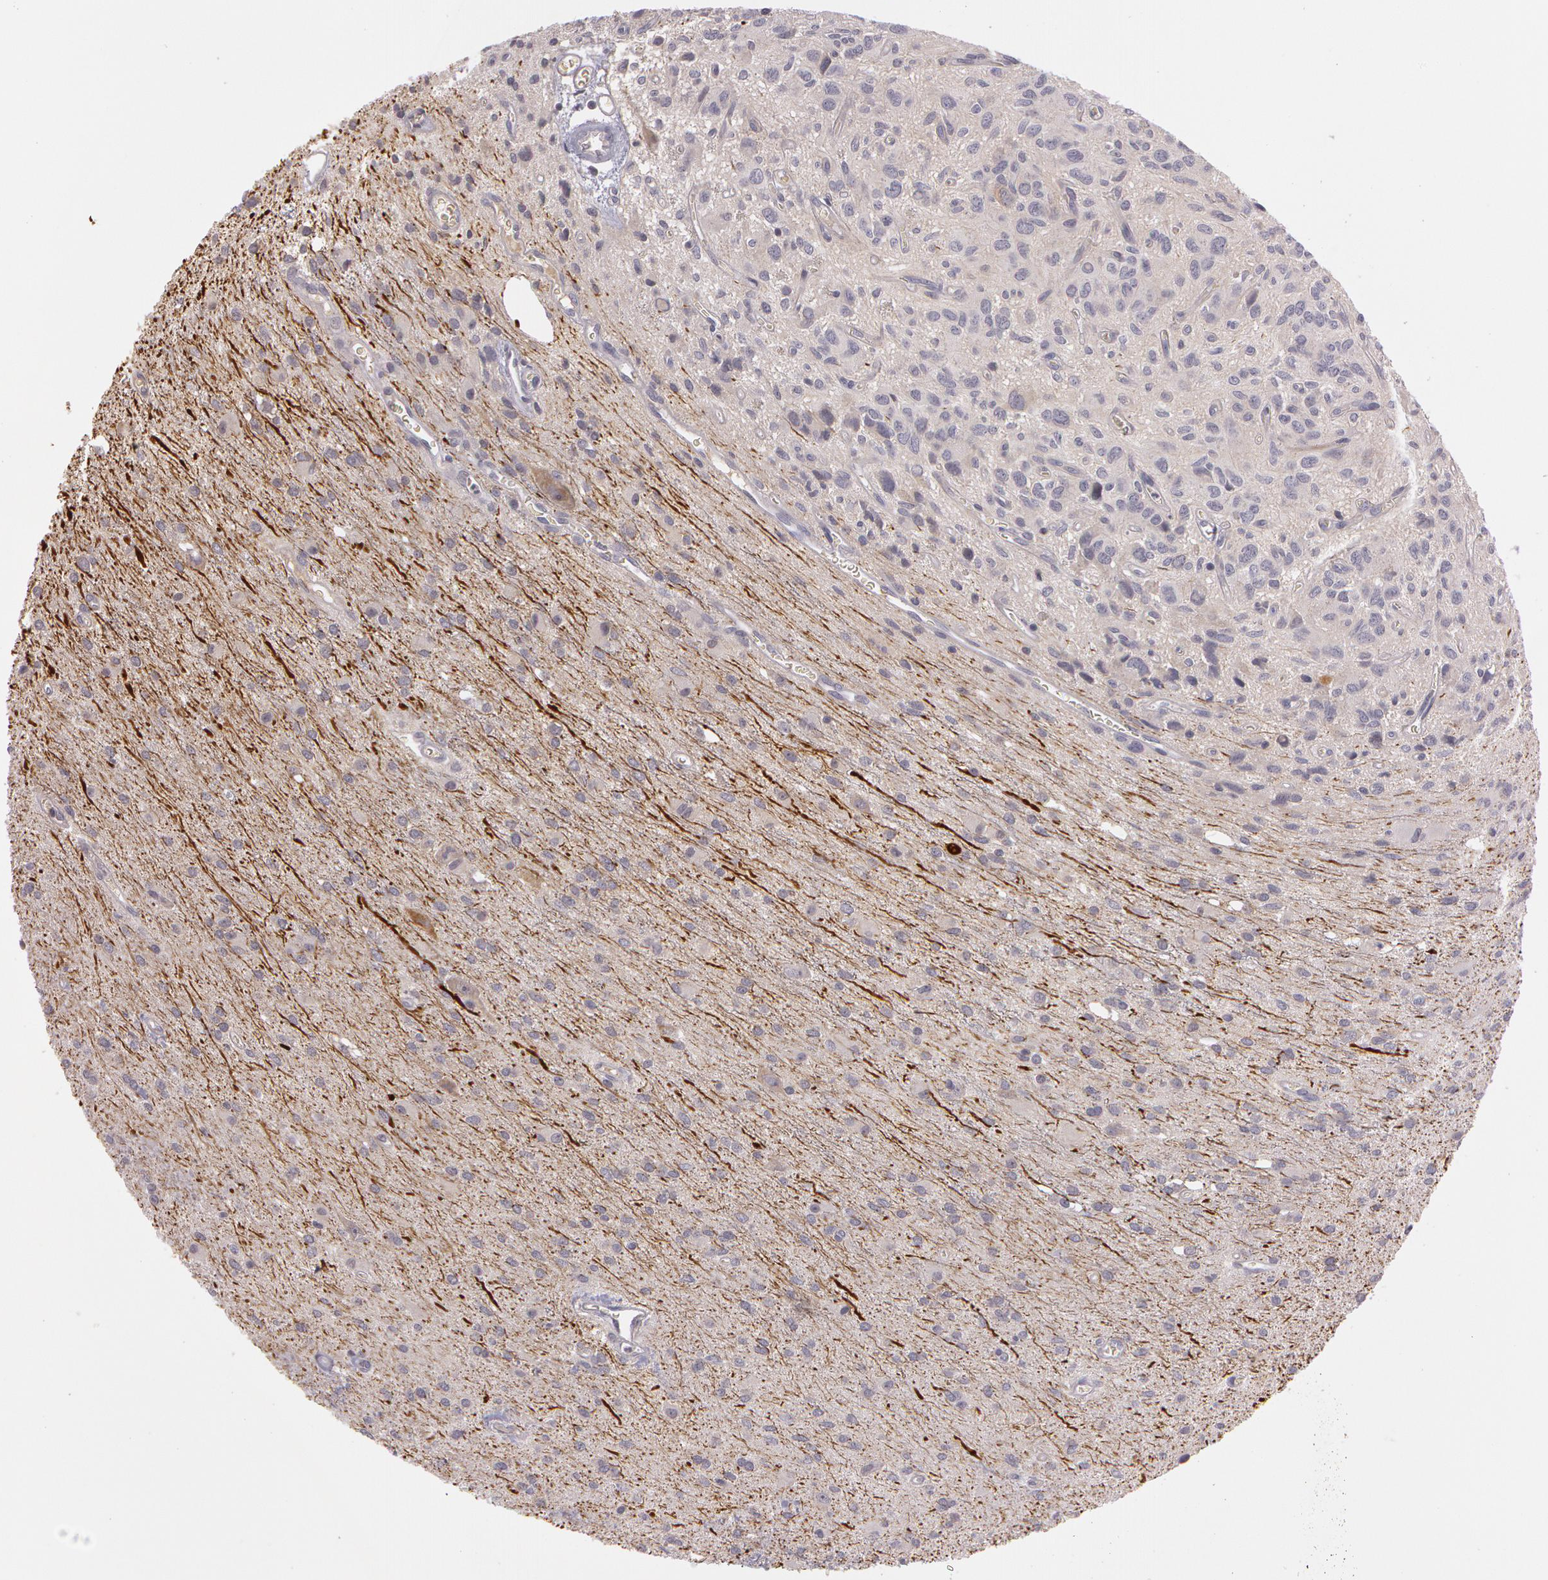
{"staining": {"intensity": "moderate", "quantity": "25%-75%", "location": "cytoplasmic/membranous"}, "tissue": "glioma", "cell_type": "Tumor cells", "image_type": "cancer", "snomed": [{"axis": "morphology", "description": "Glioma, malignant, Low grade"}, {"axis": "topography", "description": "Brain"}], "caption": "A micrograph of human glioma stained for a protein demonstrates moderate cytoplasmic/membranous brown staining in tumor cells.", "gene": "MXRA5", "patient": {"sex": "female", "age": 15}}